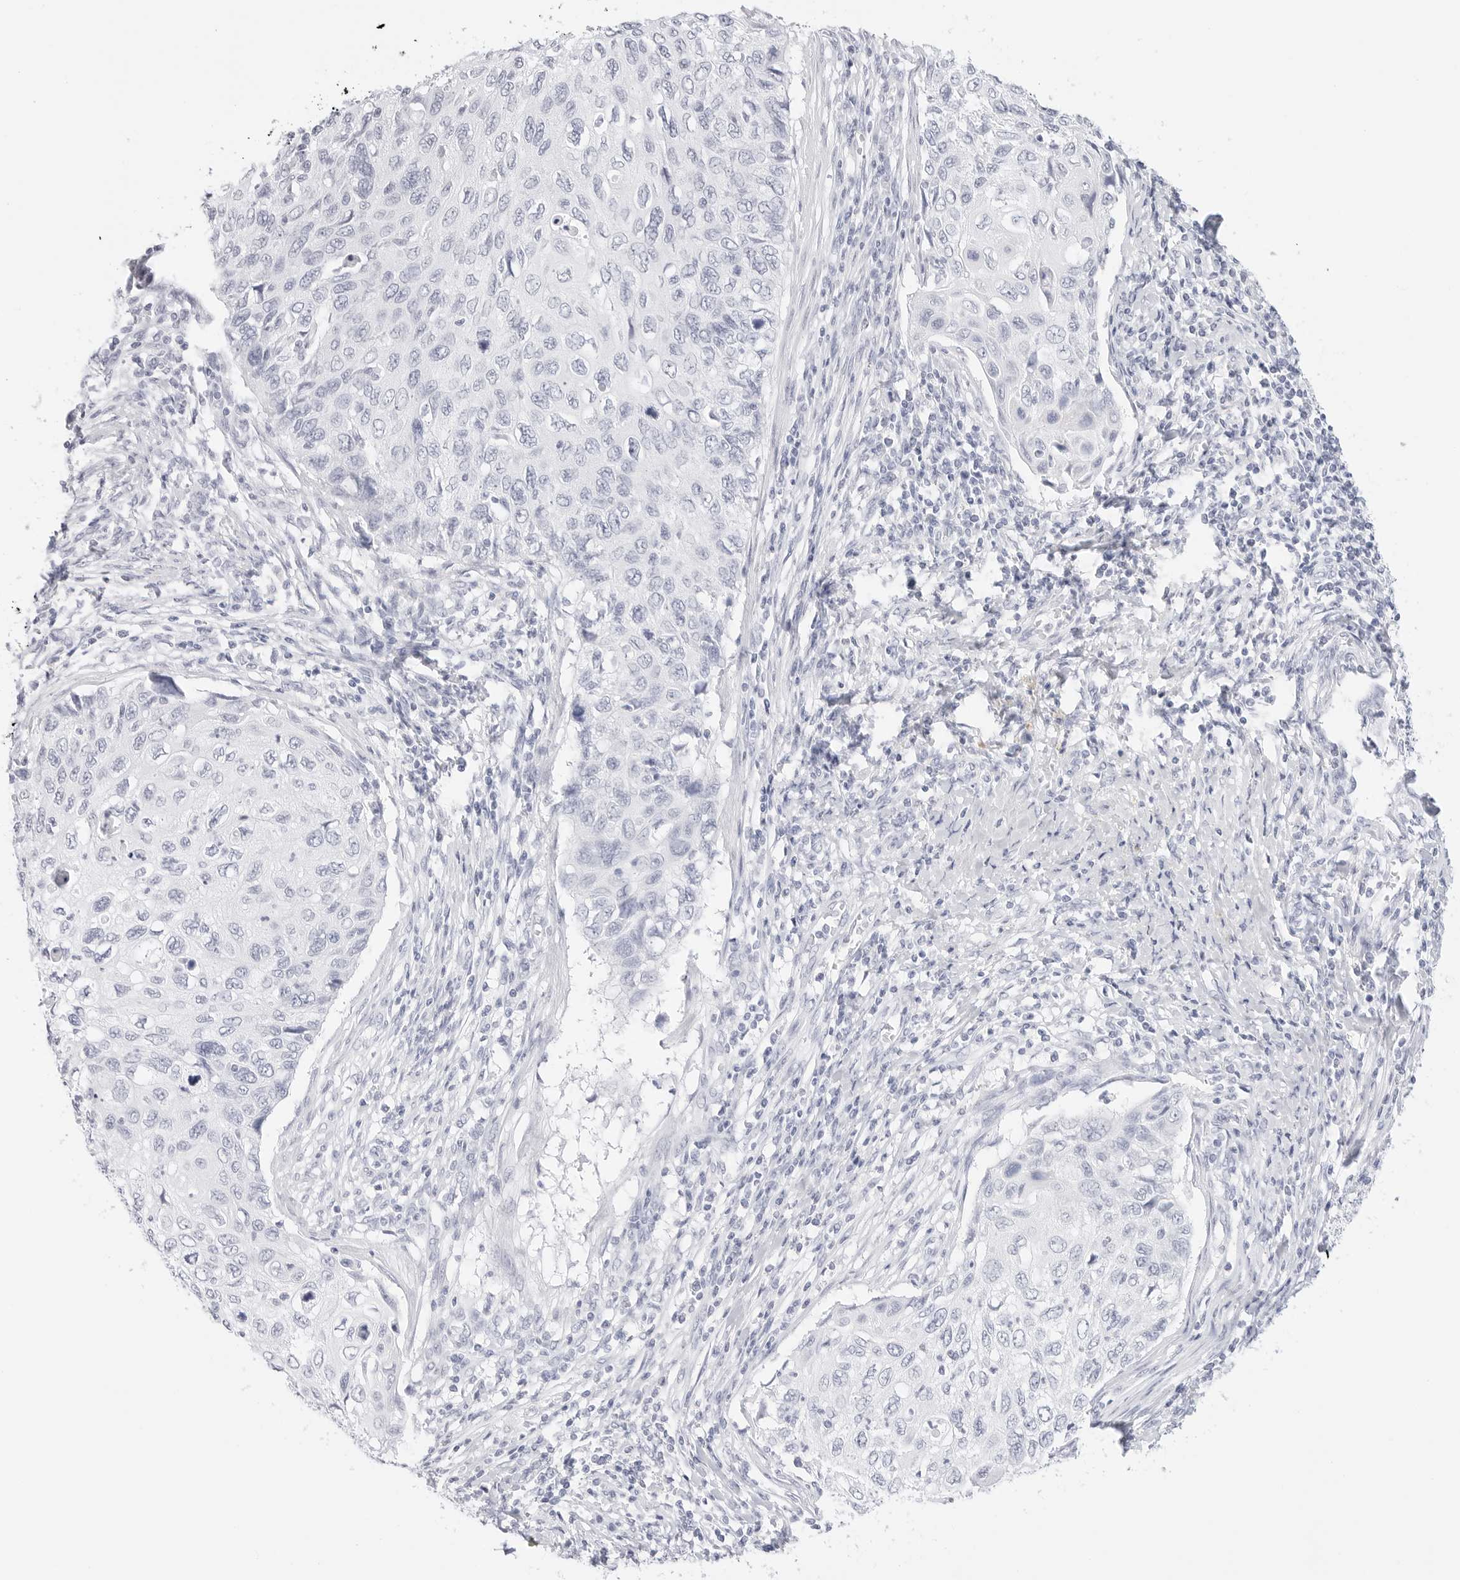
{"staining": {"intensity": "negative", "quantity": "none", "location": "none"}, "tissue": "cervical cancer", "cell_type": "Tumor cells", "image_type": "cancer", "snomed": [{"axis": "morphology", "description": "Squamous cell carcinoma, NOS"}, {"axis": "topography", "description": "Cervix"}], "caption": "An immunohistochemistry (IHC) histopathology image of cervical cancer (squamous cell carcinoma) is shown. There is no staining in tumor cells of cervical cancer (squamous cell carcinoma).", "gene": "TFF2", "patient": {"sex": "female", "age": 70}}